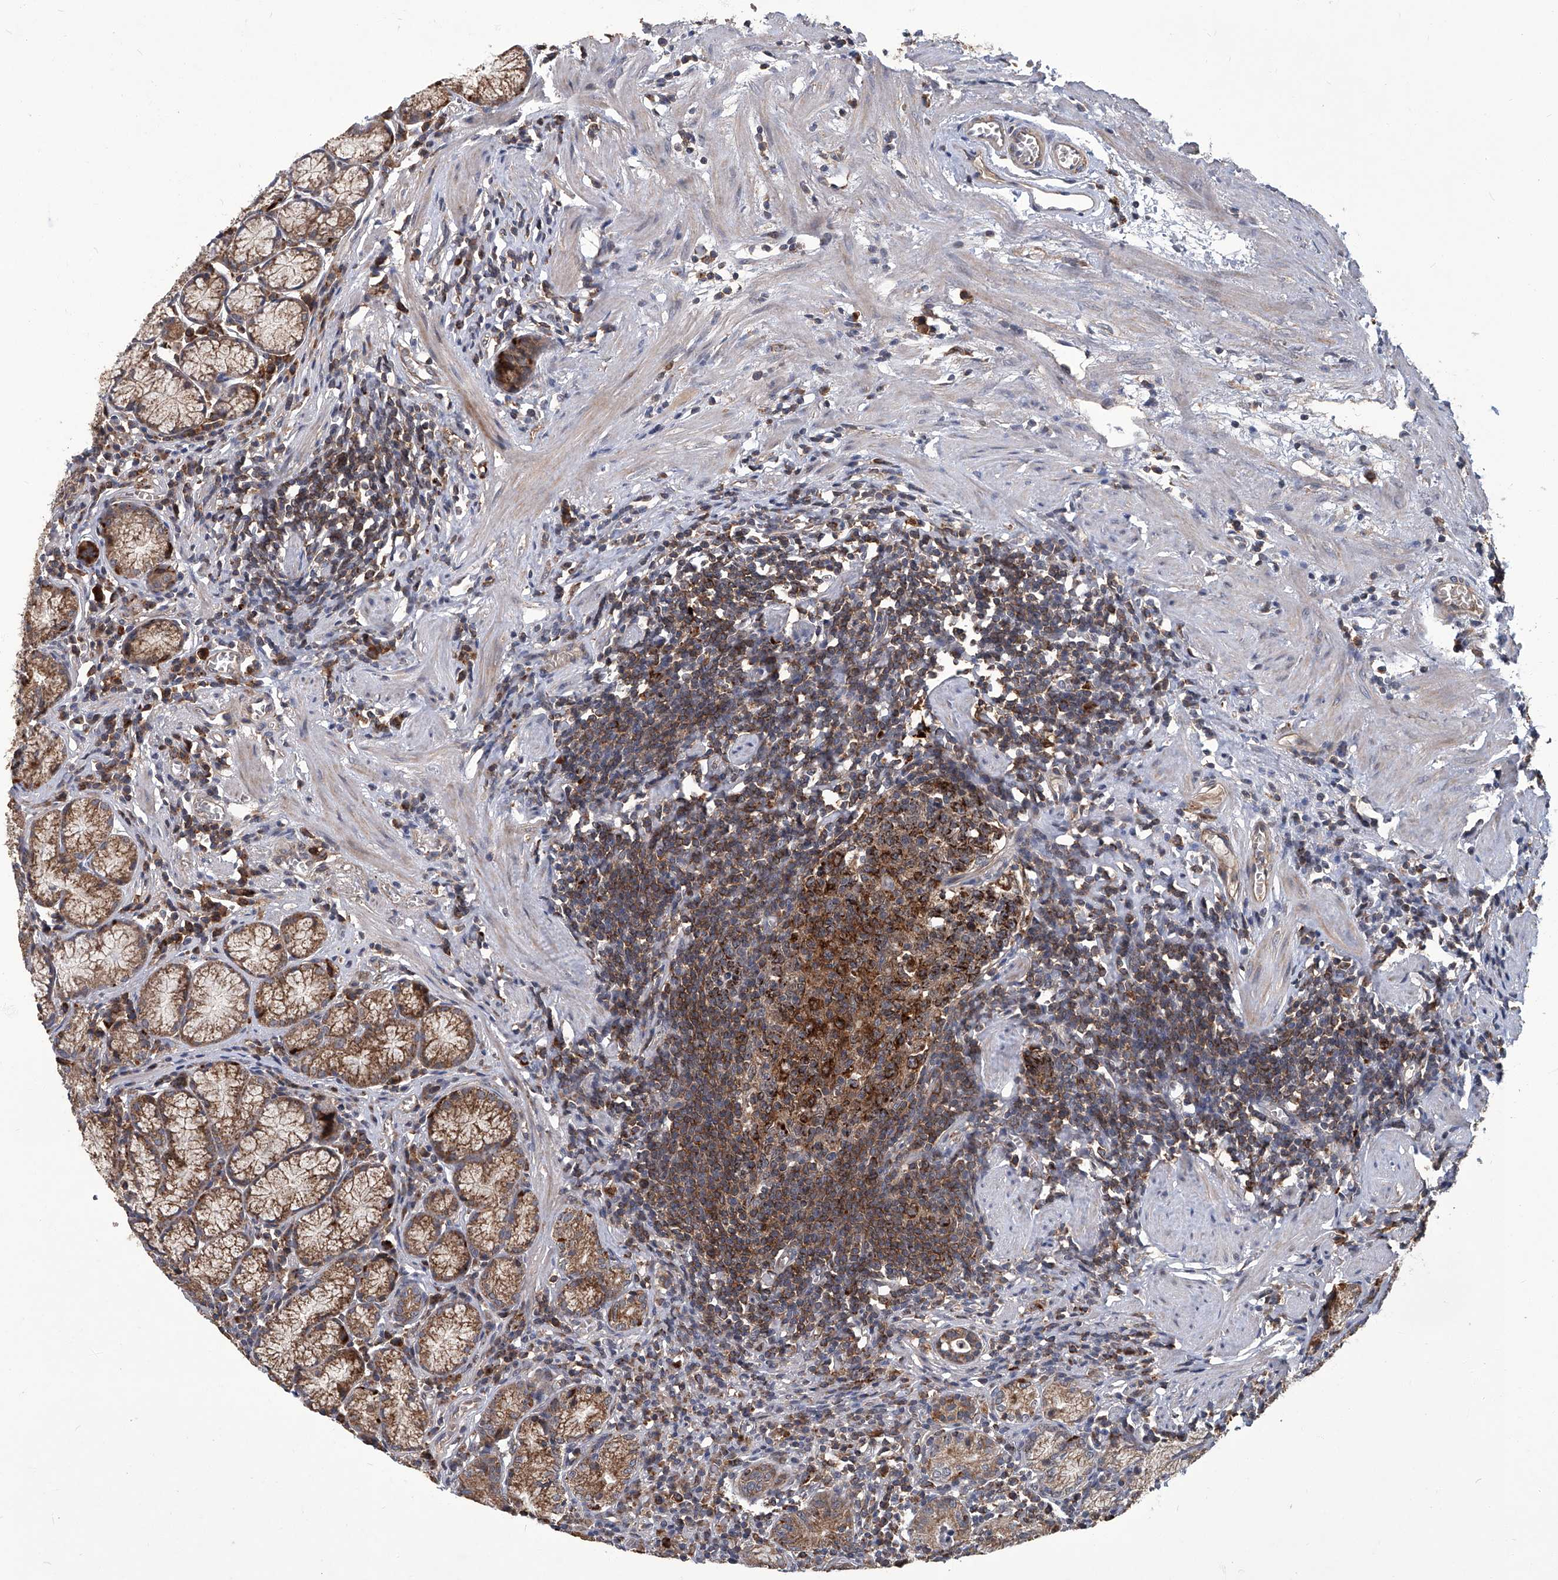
{"staining": {"intensity": "moderate", "quantity": ">75%", "location": "cytoplasmic/membranous"}, "tissue": "stomach", "cell_type": "Glandular cells", "image_type": "normal", "snomed": [{"axis": "morphology", "description": "Normal tissue, NOS"}, {"axis": "topography", "description": "Stomach"}], "caption": "Benign stomach shows moderate cytoplasmic/membranous staining in approximately >75% of glandular cells.", "gene": "TNFRSF13B", "patient": {"sex": "male", "age": 55}}